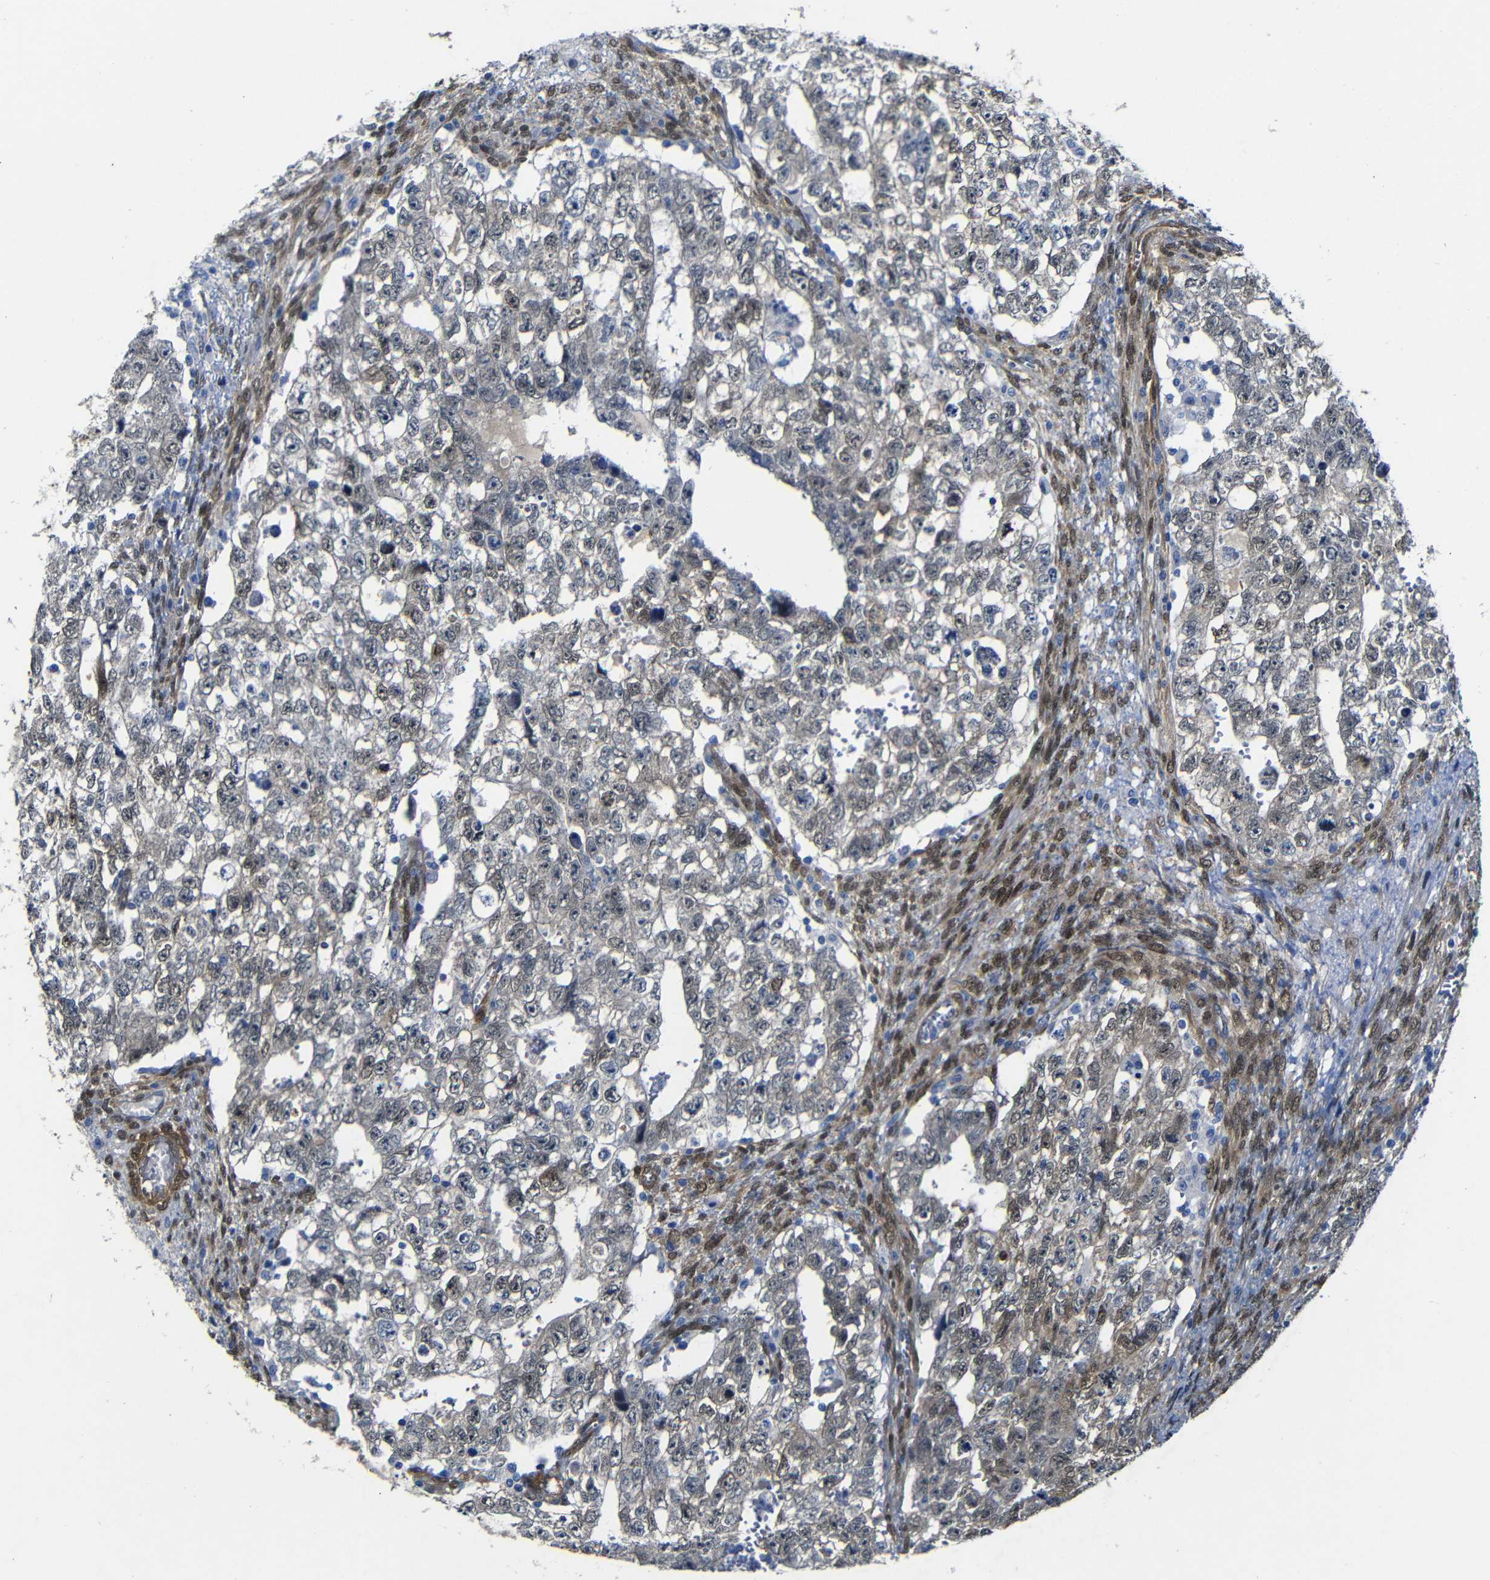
{"staining": {"intensity": "weak", "quantity": "<25%", "location": "cytoplasmic/membranous,nuclear"}, "tissue": "testis cancer", "cell_type": "Tumor cells", "image_type": "cancer", "snomed": [{"axis": "morphology", "description": "Seminoma, NOS"}, {"axis": "morphology", "description": "Carcinoma, Embryonal, NOS"}, {"axis": "topography", "description": "Testis"}], "caption": "This is an immunohistochemistry image of human testis cancer (seminoma). There is no expression in tumor cells.", "gene": "YAP1", "patient": {"sex": "male", "age": 38}}